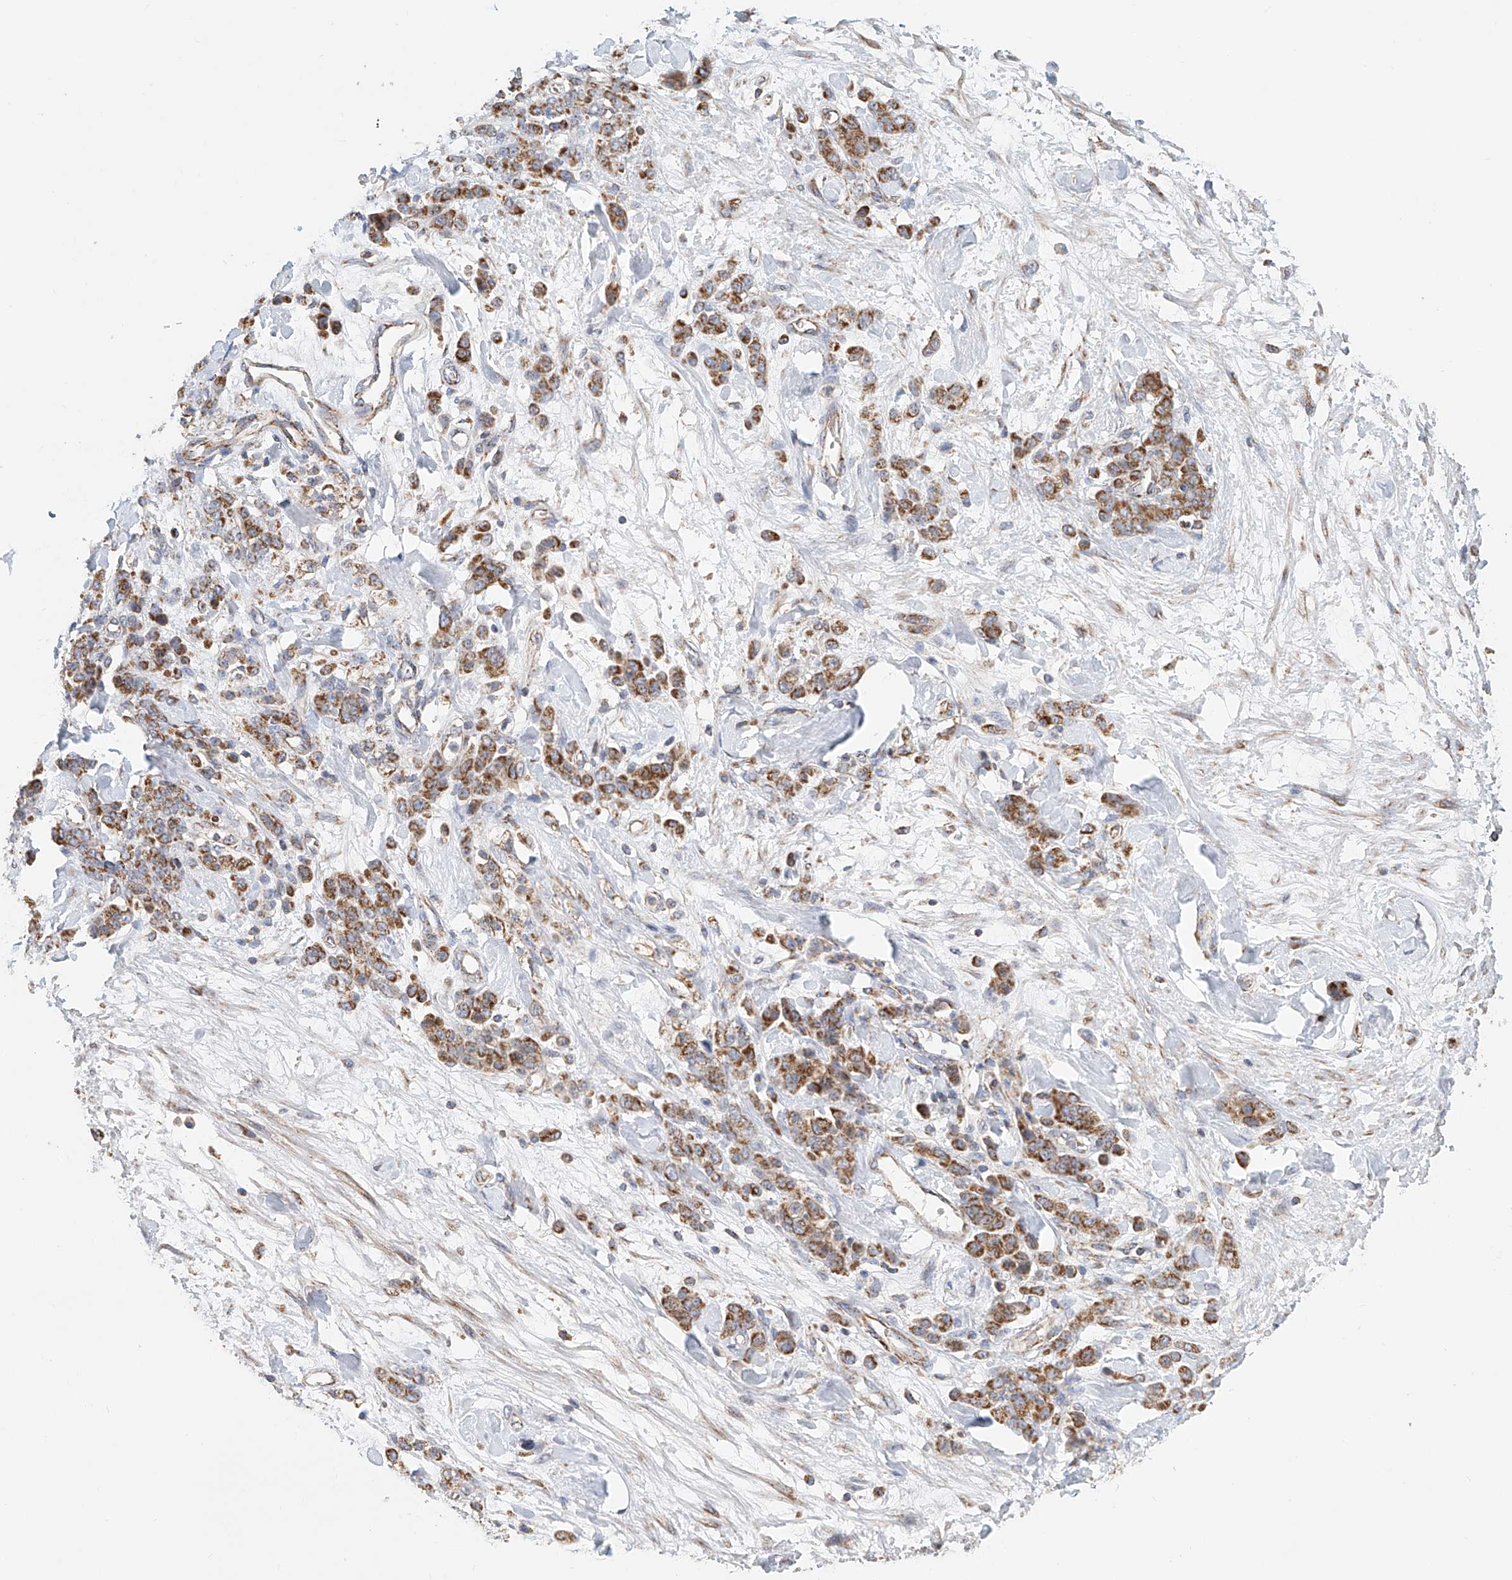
{"staining": {"intensity": "moderate", "quantity": ">75%", "location": "cytoplasmic/membranous"}, "tissue": "stomach cancer", "cell_type": "Tumor cells", "image_type": "cancer", "snomed": [{"axis": "morphology", "description": "Normal tissue, NOS"}, {"axis": "morphology", "description": "Adenocarcinoma, NOS"}, {"axis": "topography", "description": "Stomach"}], "caption": "Protein staining exhibits moderate cytoplasmic/membranous expression in approximately >75% of tumor cells in stomach cancer.", "gene": "MCL1", "patient": {"sex": "male", "age": 82}}